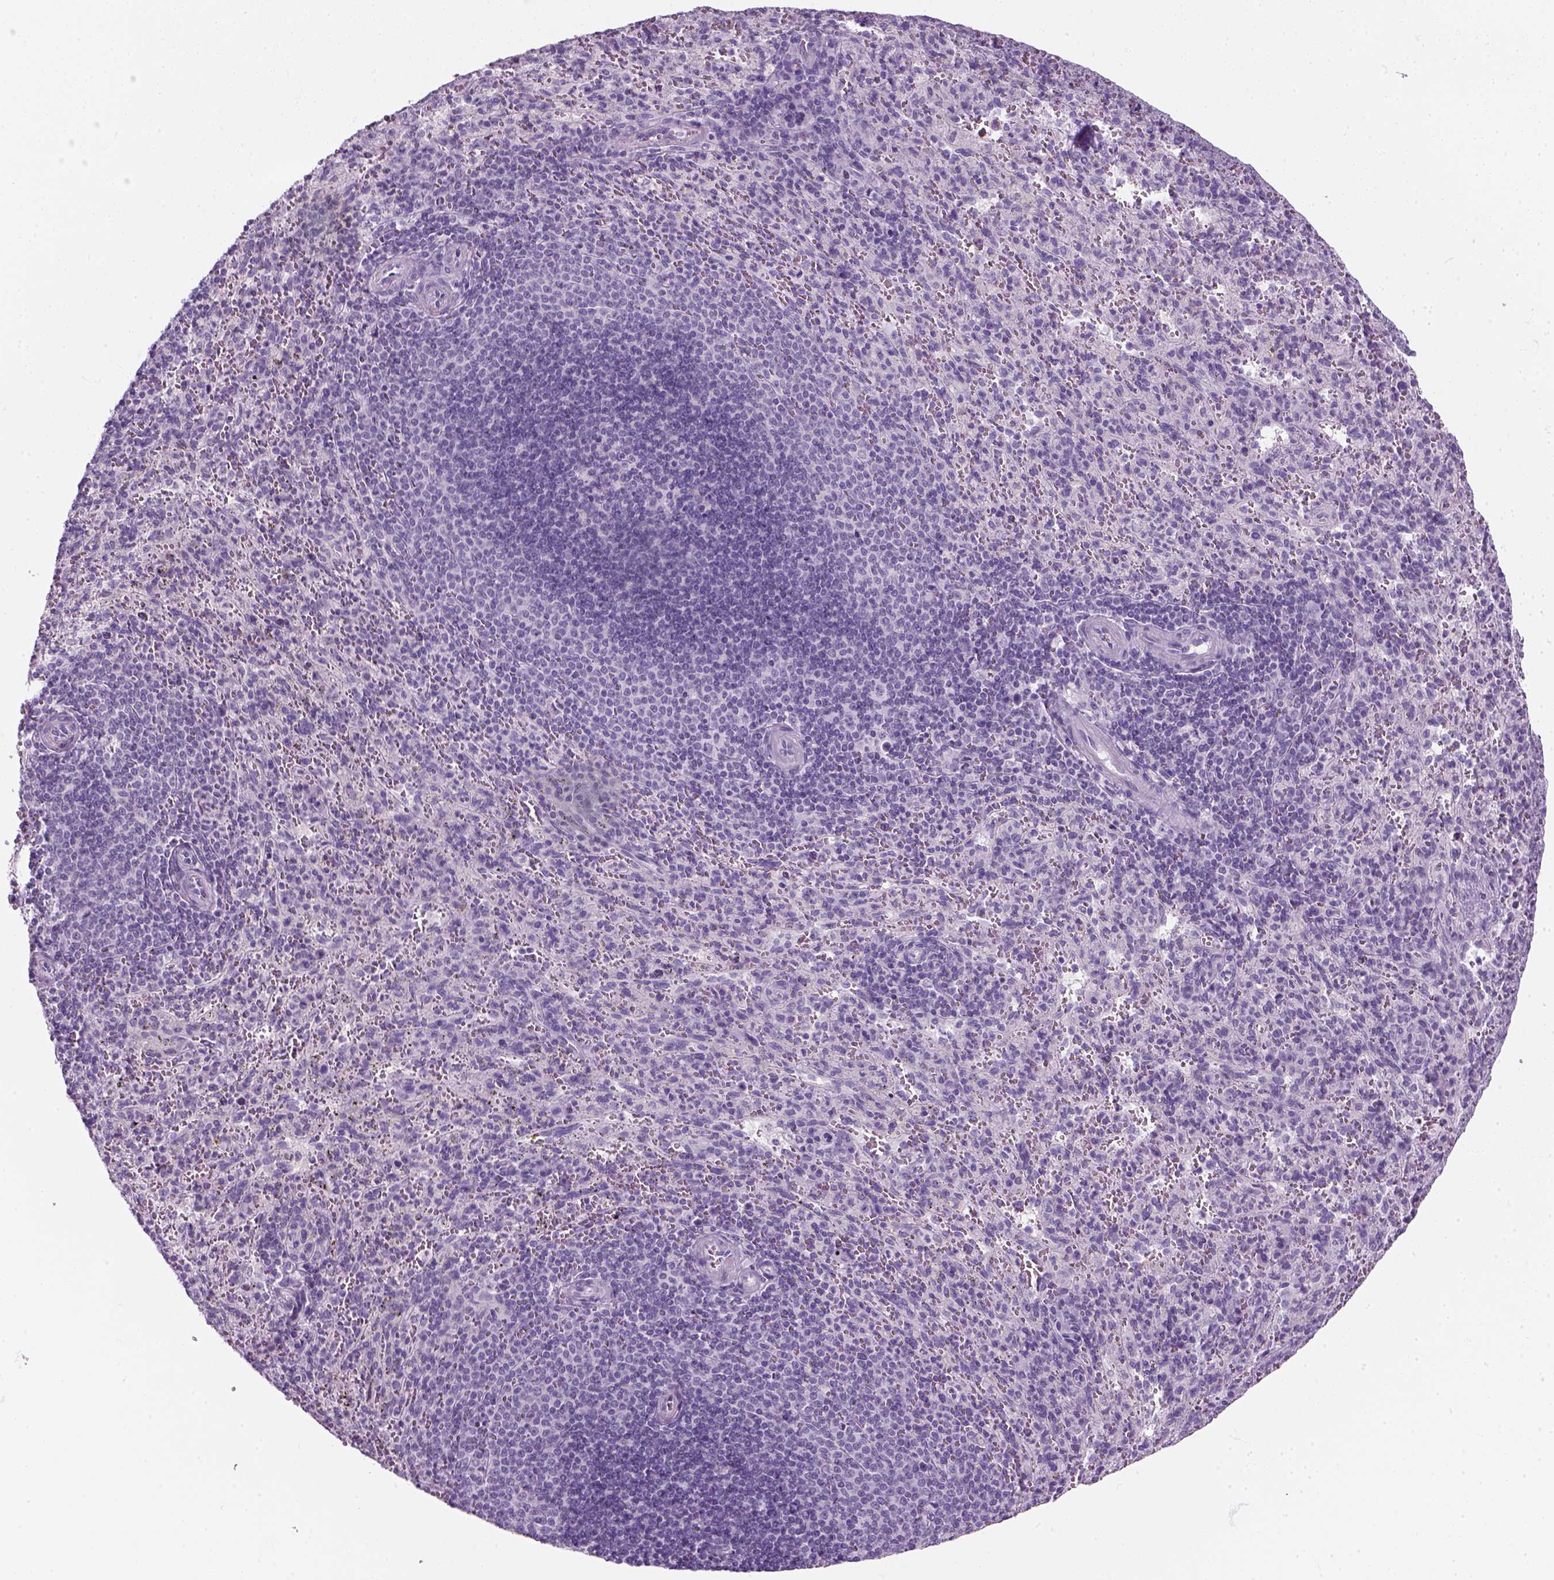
{"staining": {"intensity": "negative", "quantity": "none", "location": "none"}, "tissue": "spleen", "cell_type": "Cells in red pulp", "image_type": "normal", "snomed": [{"axis": "morphology", "description": "Normal tissue, NOS"}, {"axis": "topography", "description": "Spleen"}], "caption": "Protein analysis of unremarkable spleen displays no significant positivity in cells in red pulp. (DAB (3,3'-diaminobenzidine) immunohistochemistry (IHC) visualized using brightfield microscopy, high magnification).", "gene": "SLC12A5", "patient": {"sex": "male", "age": 57}}